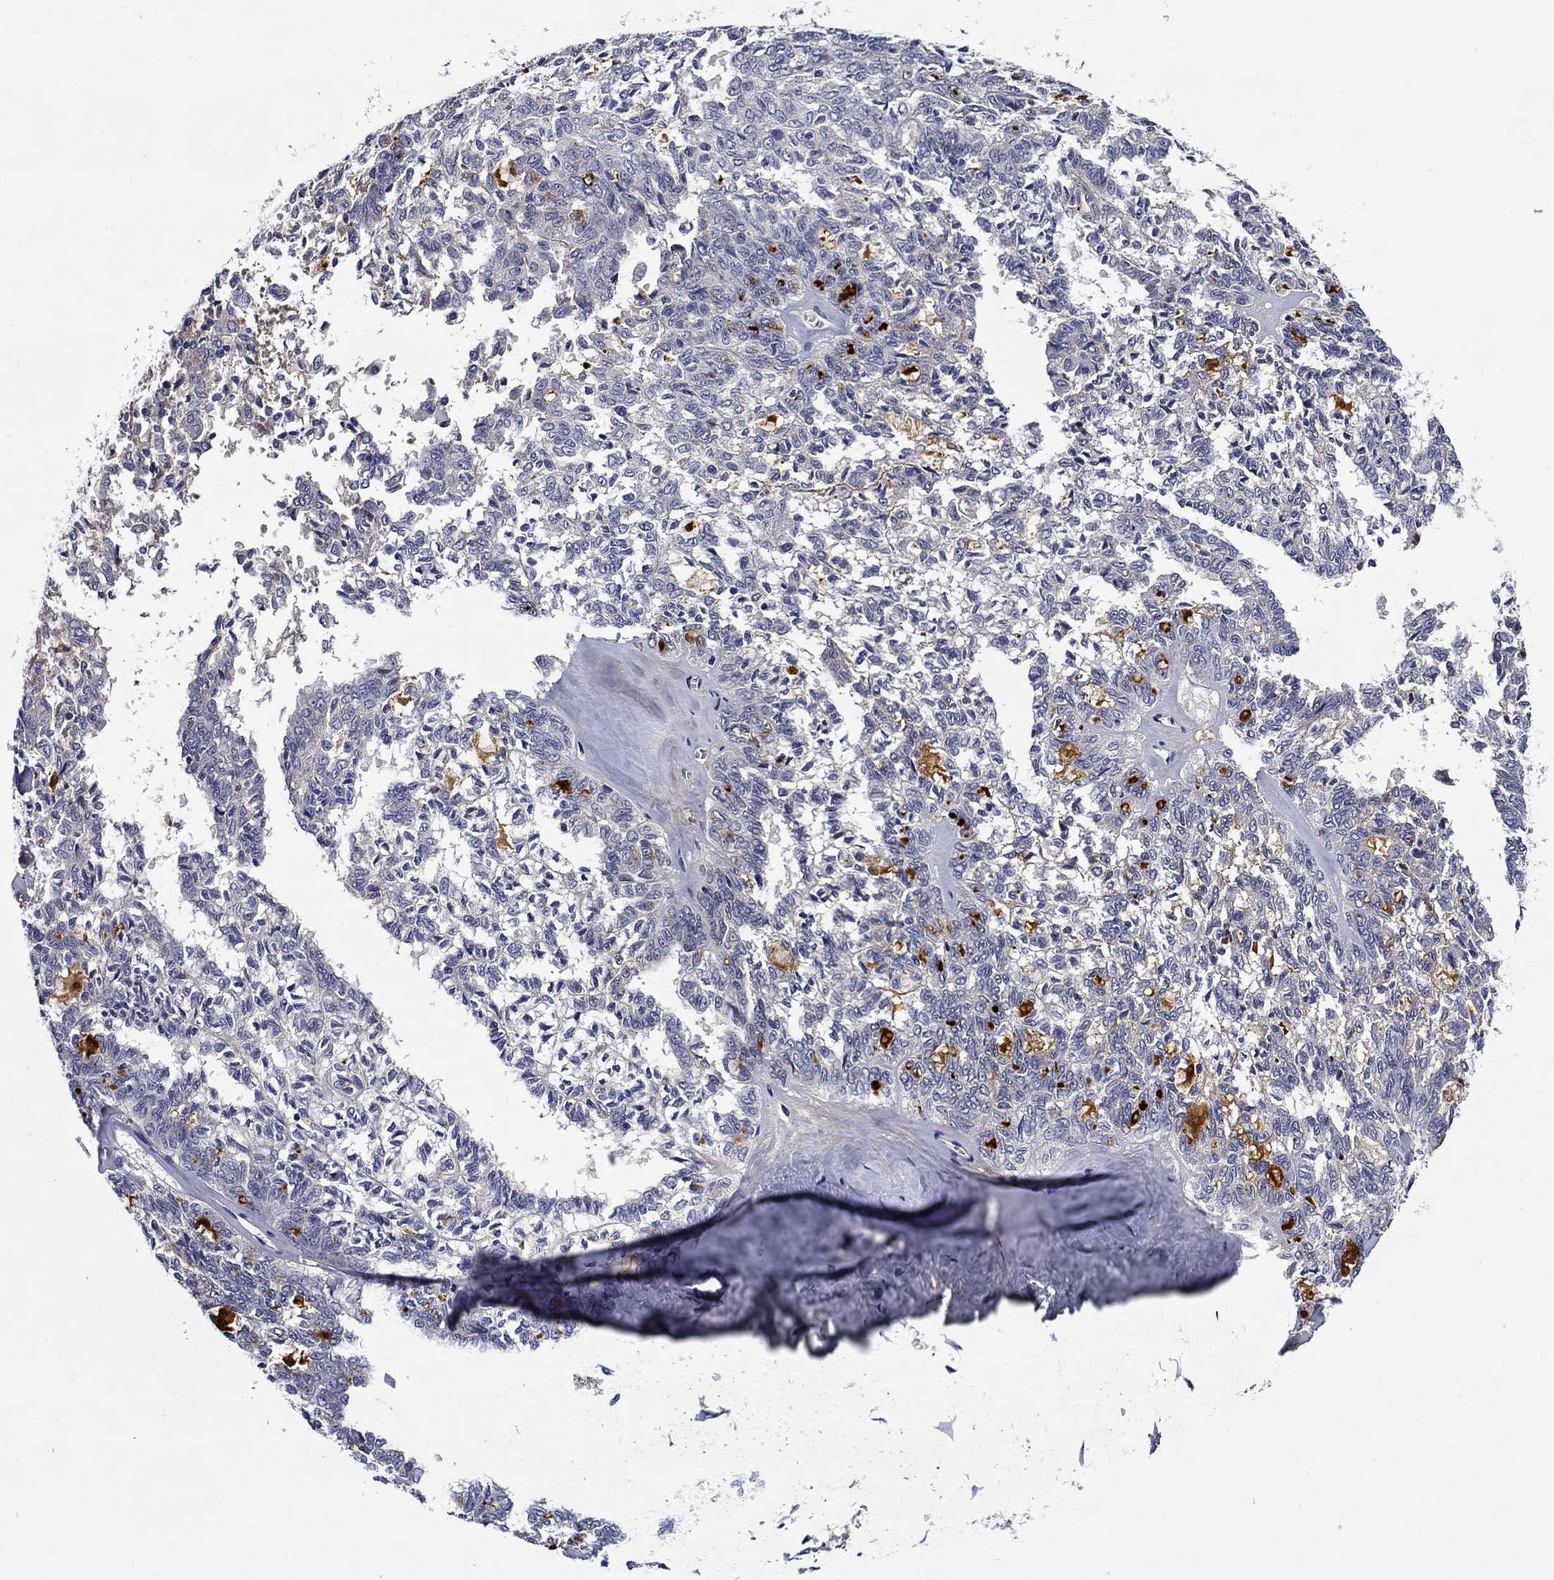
{"staining": {"intensity": "negative", "quantity": "none", "location": "none"}, "tissue": "ovarian cancer", "cell_type": "Tumor cells", "image_type": "cancer", "snomed": [{"axis": "morphology", "description": "Cystadenocarcinoma, serous, NOS"}, {"axis": "topography", "description": "Ovary"}], "caption": "An IHC histopathology image of serous cystadenocarcinoma (ovarian) is shown. There is no staining in tumor cells of serous cystadenocarcinoma (ovarian).", "gene": "DDTL", "patient": {"sex": "female", "age": 71}}